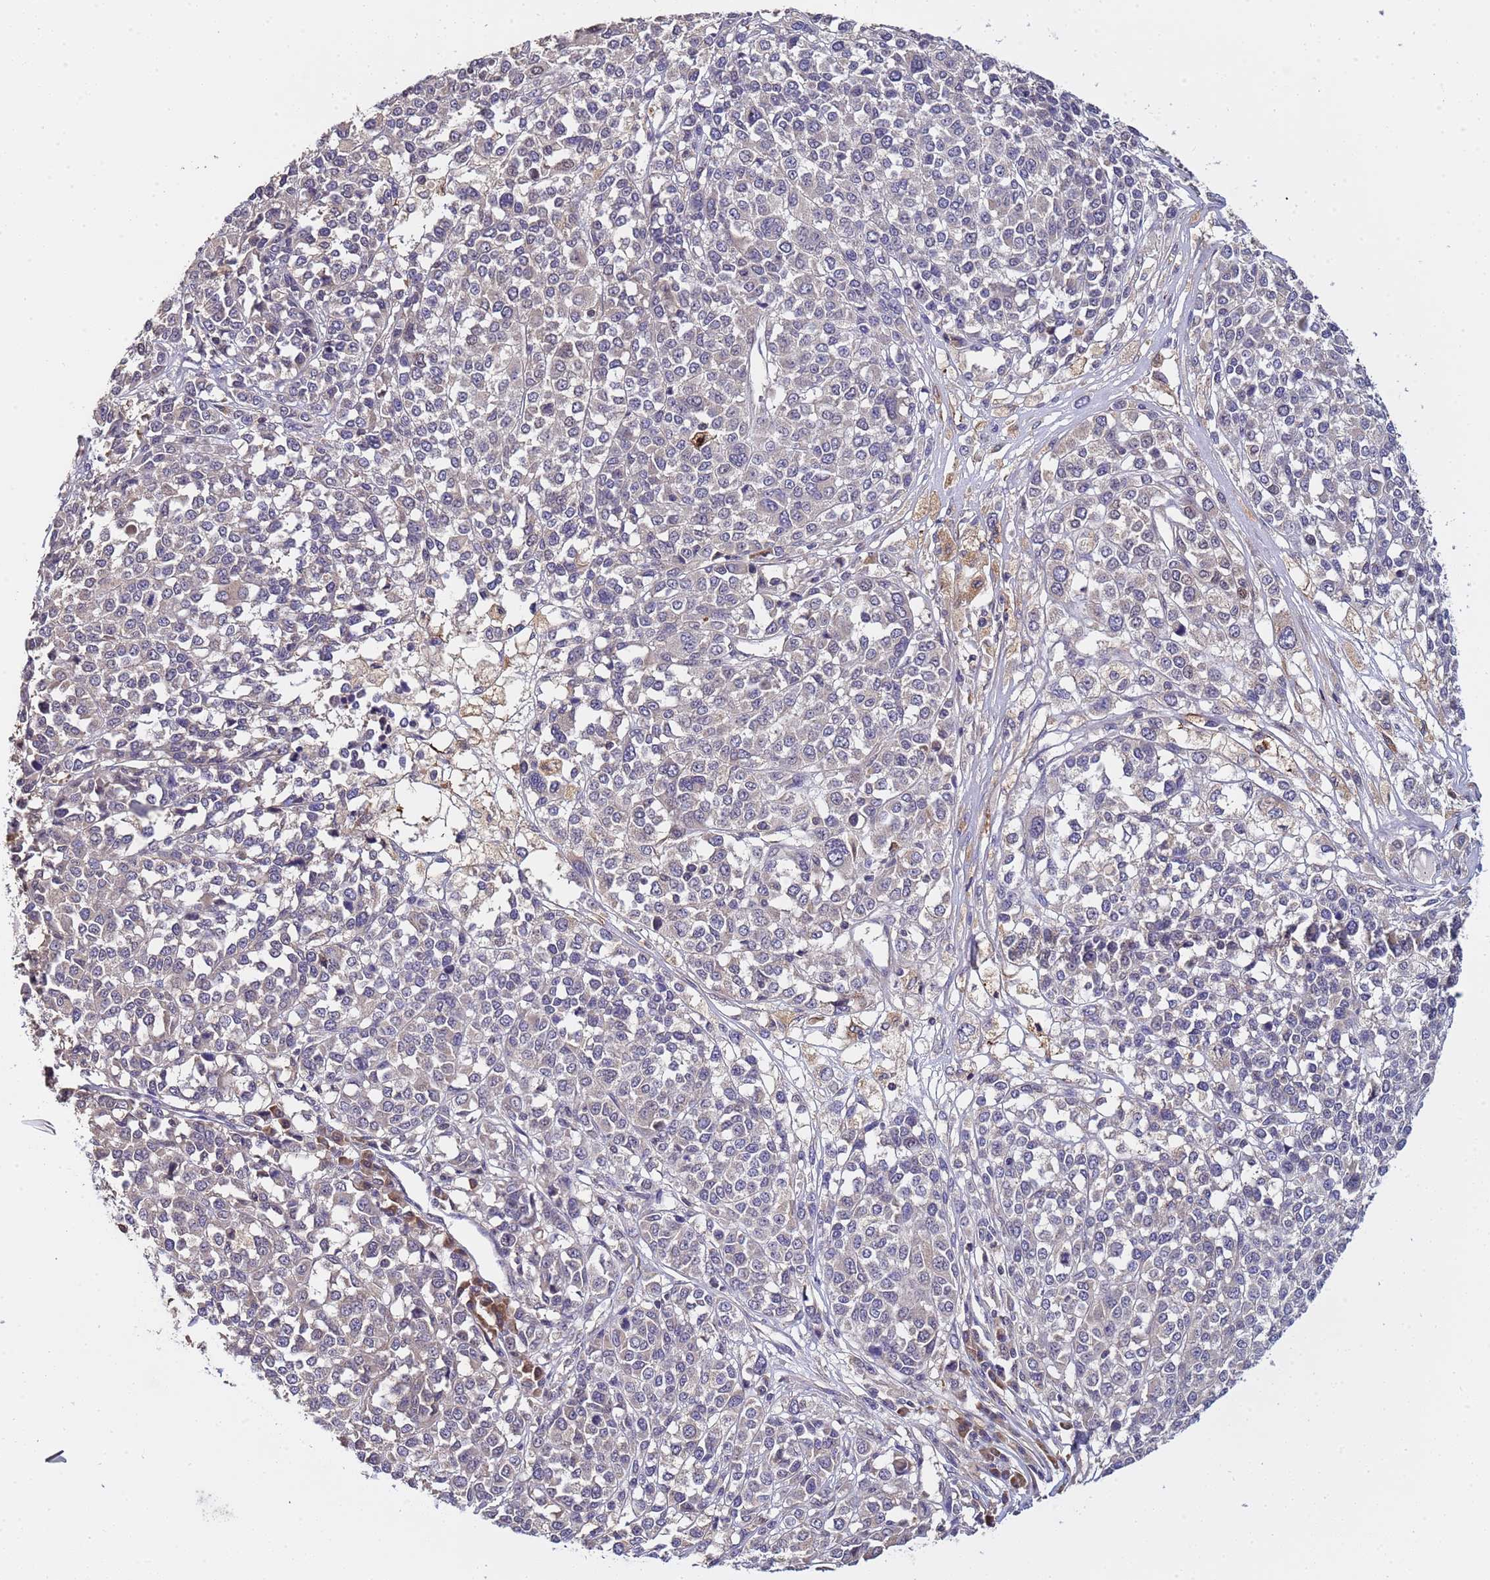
{"staining": {"intensity": "negative", "quantity": "none", "location": "none"}, "tissue": "melanoma", "cell_type": "Tumor cells", "image_type": "cancer", "snomed": [{"axis": "morphology", "description": "Malignant melanoma, Metastatic site"}, {"axis": "topography", "description": "Lymph node"}], "caption": "Immunohistochemical staining of melanoma displays no significant expression in tumor cells.", "gene": "ELMOD2", "patient": {"sex": "male", "age": 44}}